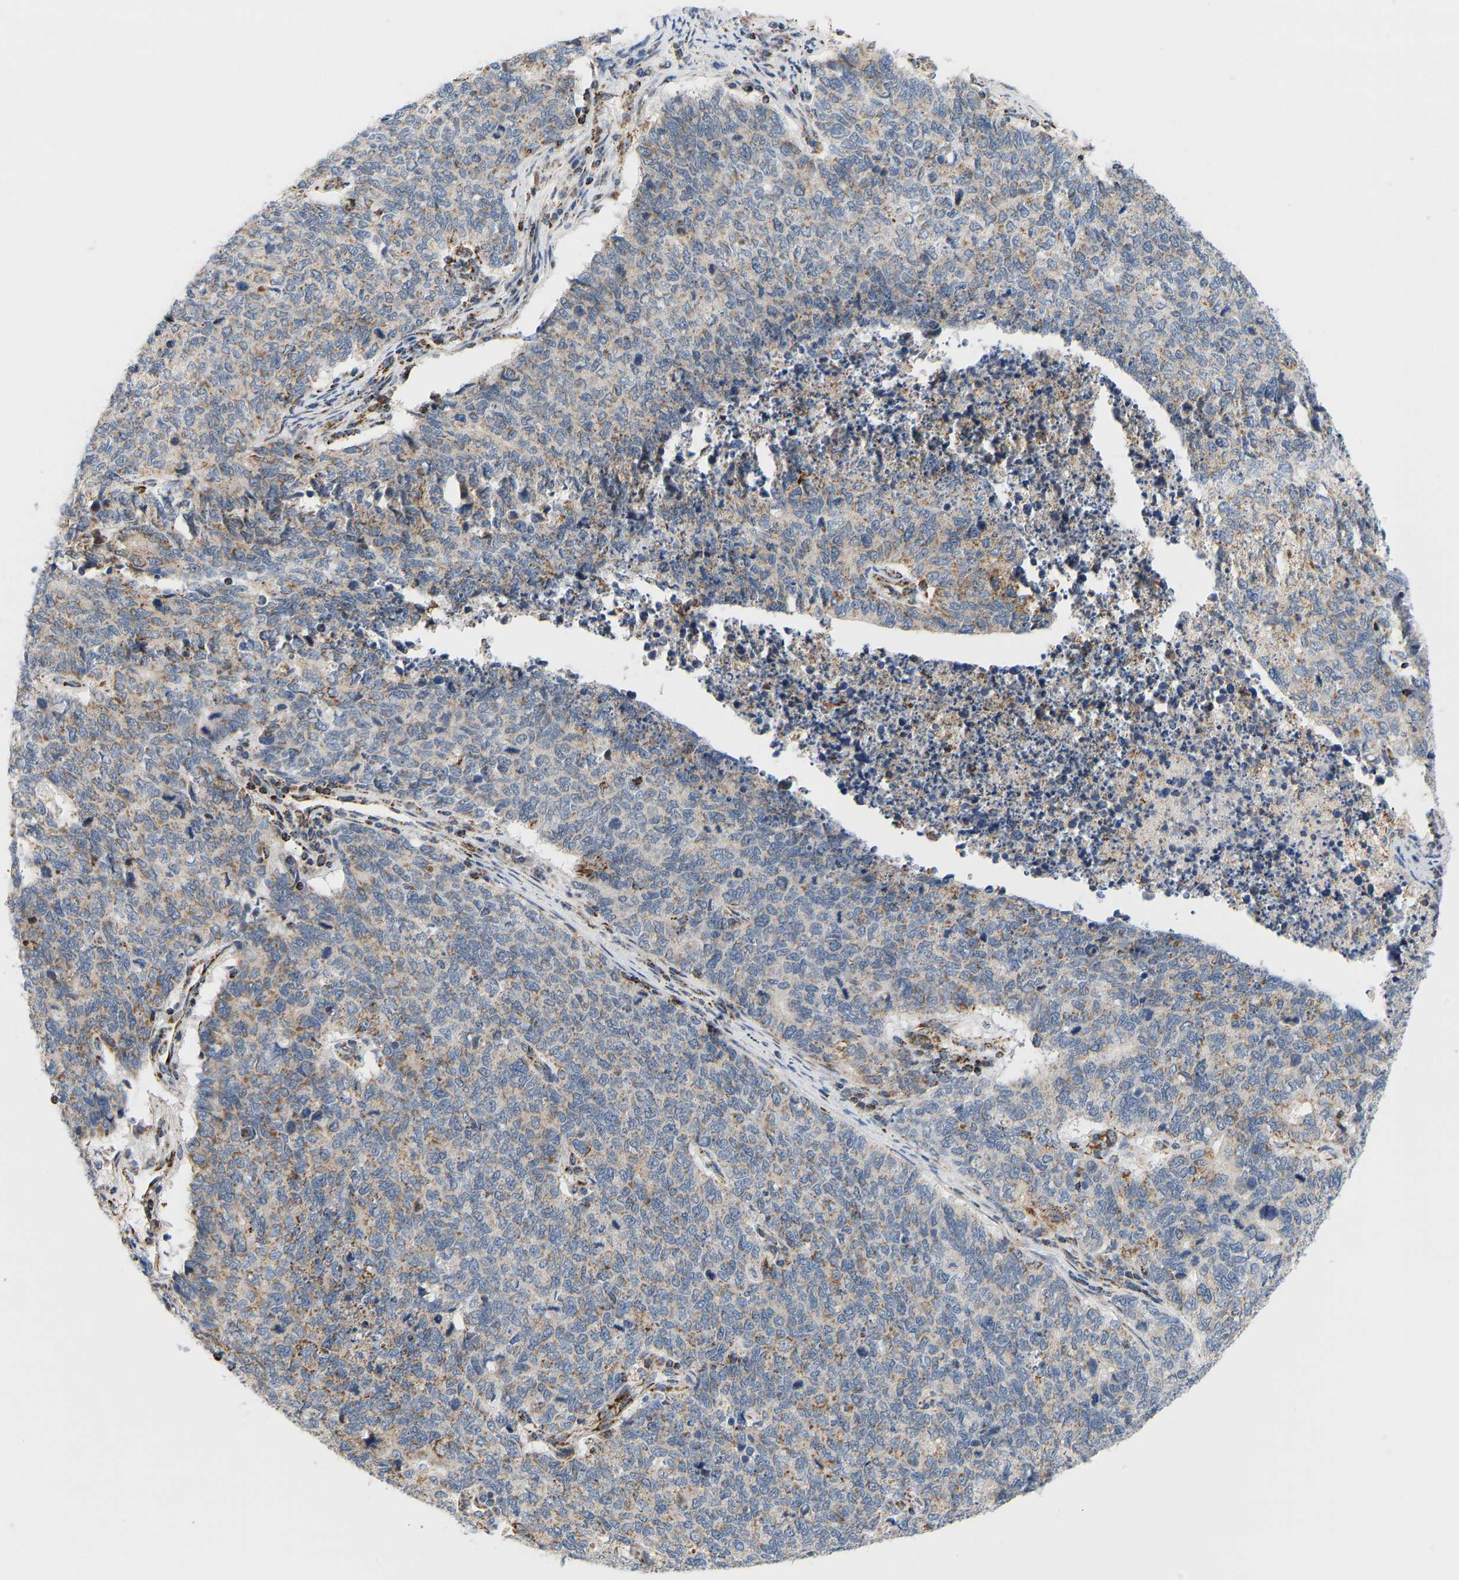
{"staining": {"intensity": "moderate", "quantity": "25%-75%", "location": "cytoplasmic/membranous"}, "tissue": "cervical cancer", "cell_type": "Tumor cells", "image_type": "cancer", "snomed": [{"axis": "morphology", "description": "Squamous cell carcinoma, NOS"}, {"axis": "topography", "description": "Cervix"}], "caption": "IHC (DAB) staining of squamous cell carcinoma (cervical) reveals moderate cytoplasmic/membranous protein staining in approximately 25%-75% of tumor cells. Using DAB (3,3'-diaminobenzidine) (brown) and hematoxylin (blue) stains, captured at high magnification using brightfield microscopy.", "gene": "GPSM2", "patient": {"sex": "female", "age": 63}}